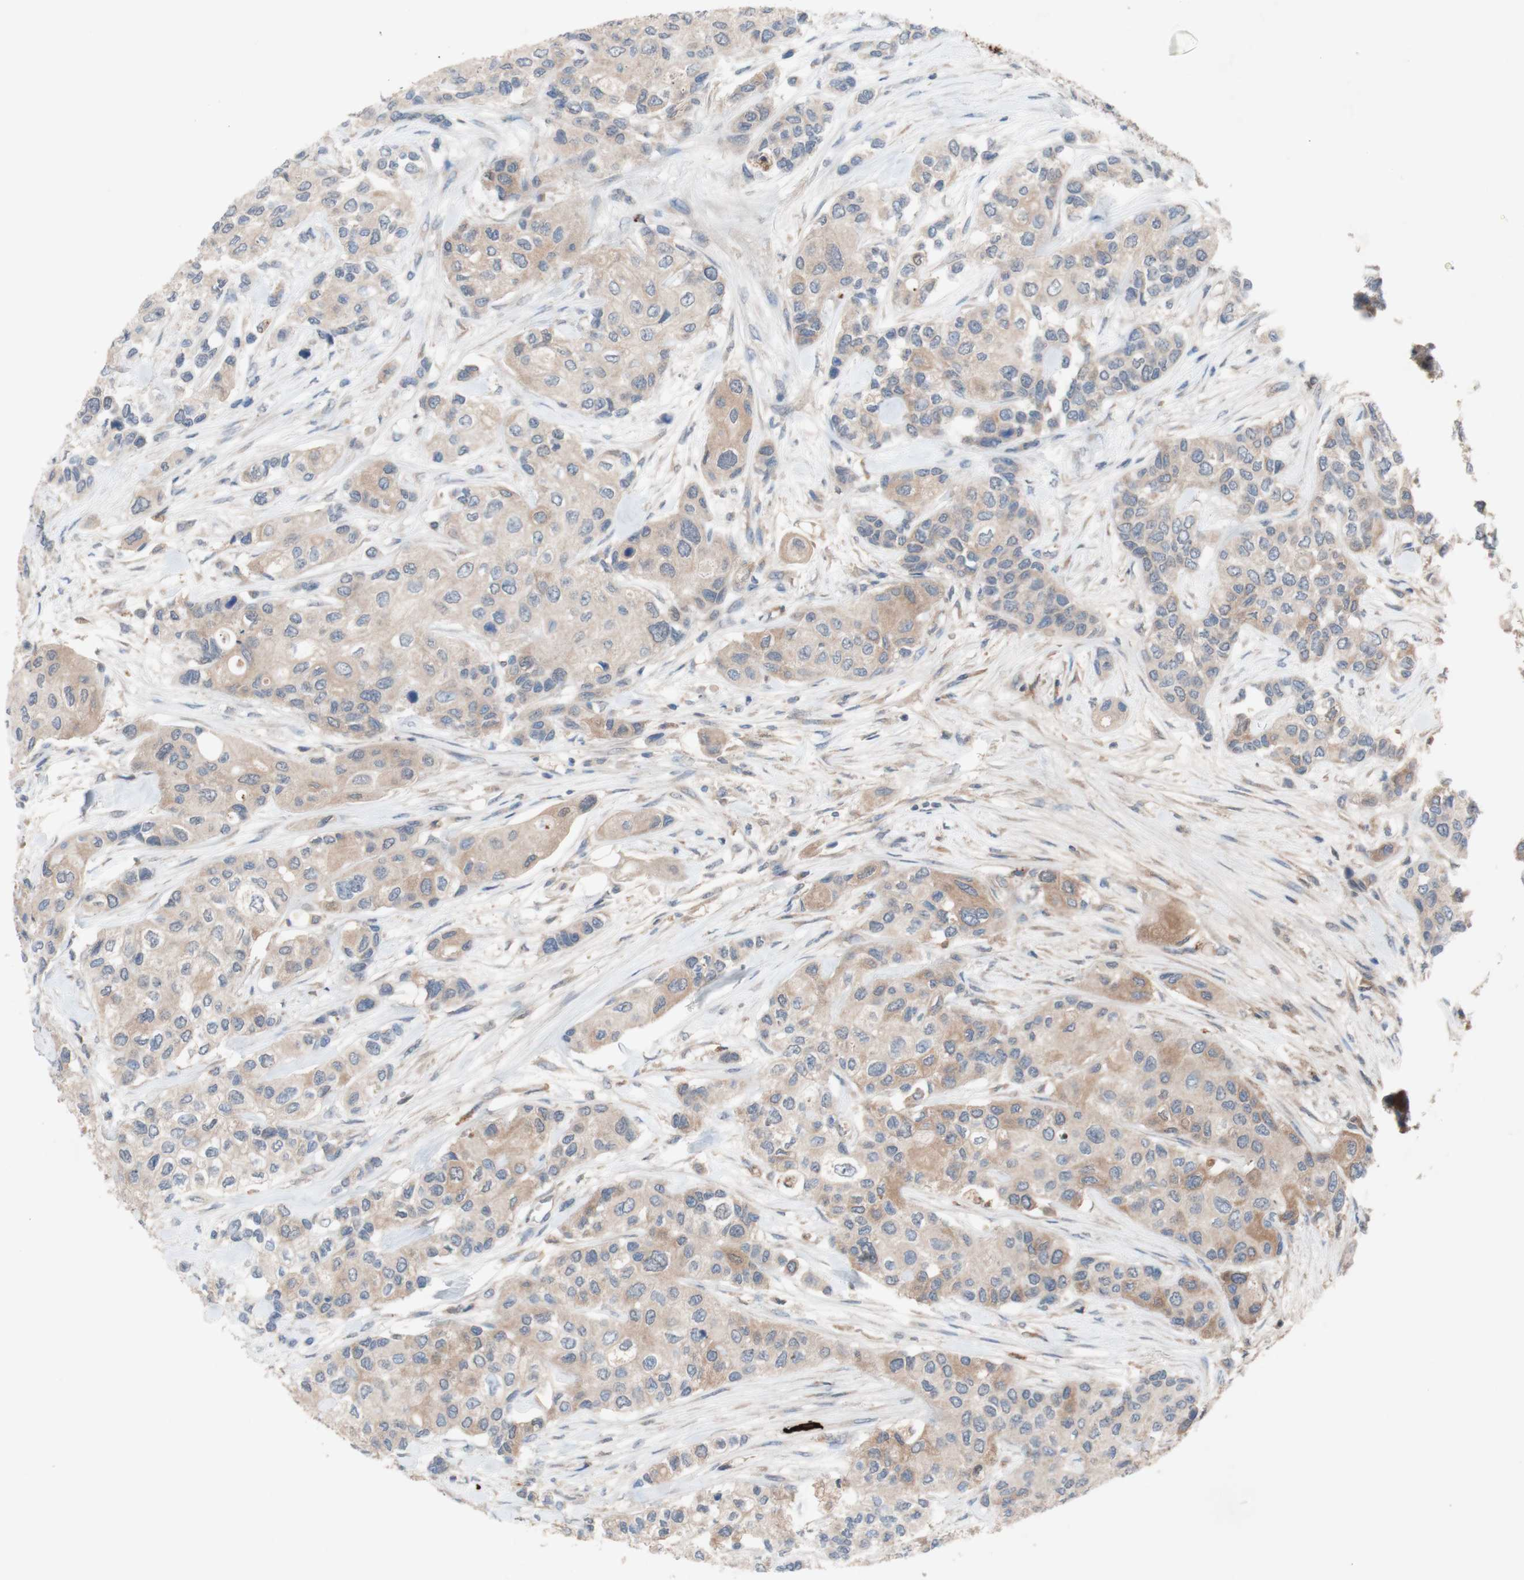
{"staining": {"intensity": "weak", "quantity": ">75%", "location": "cytoplasmic/membranous"}, "tissue": "urothelial cancer", "cell_type": "Tumor cells", "image_type": "cancer", "snomed": [{"axis": "morphology", "description": "Urothelial carcinoma, High grade"}, {"axis": "topography", "description": "Urinary bladder"}], "caption": "Urothelial carcinoma (high-grade) stained with DAB (3,3'-diaminobenzidine) immunohistochemistry (IHC) displays low levels of weak cytoplasmic/membranous expression in about >75% of tumor cells.", "gene": "PEX2", "patient": {"sex": "female", "age": 56}}